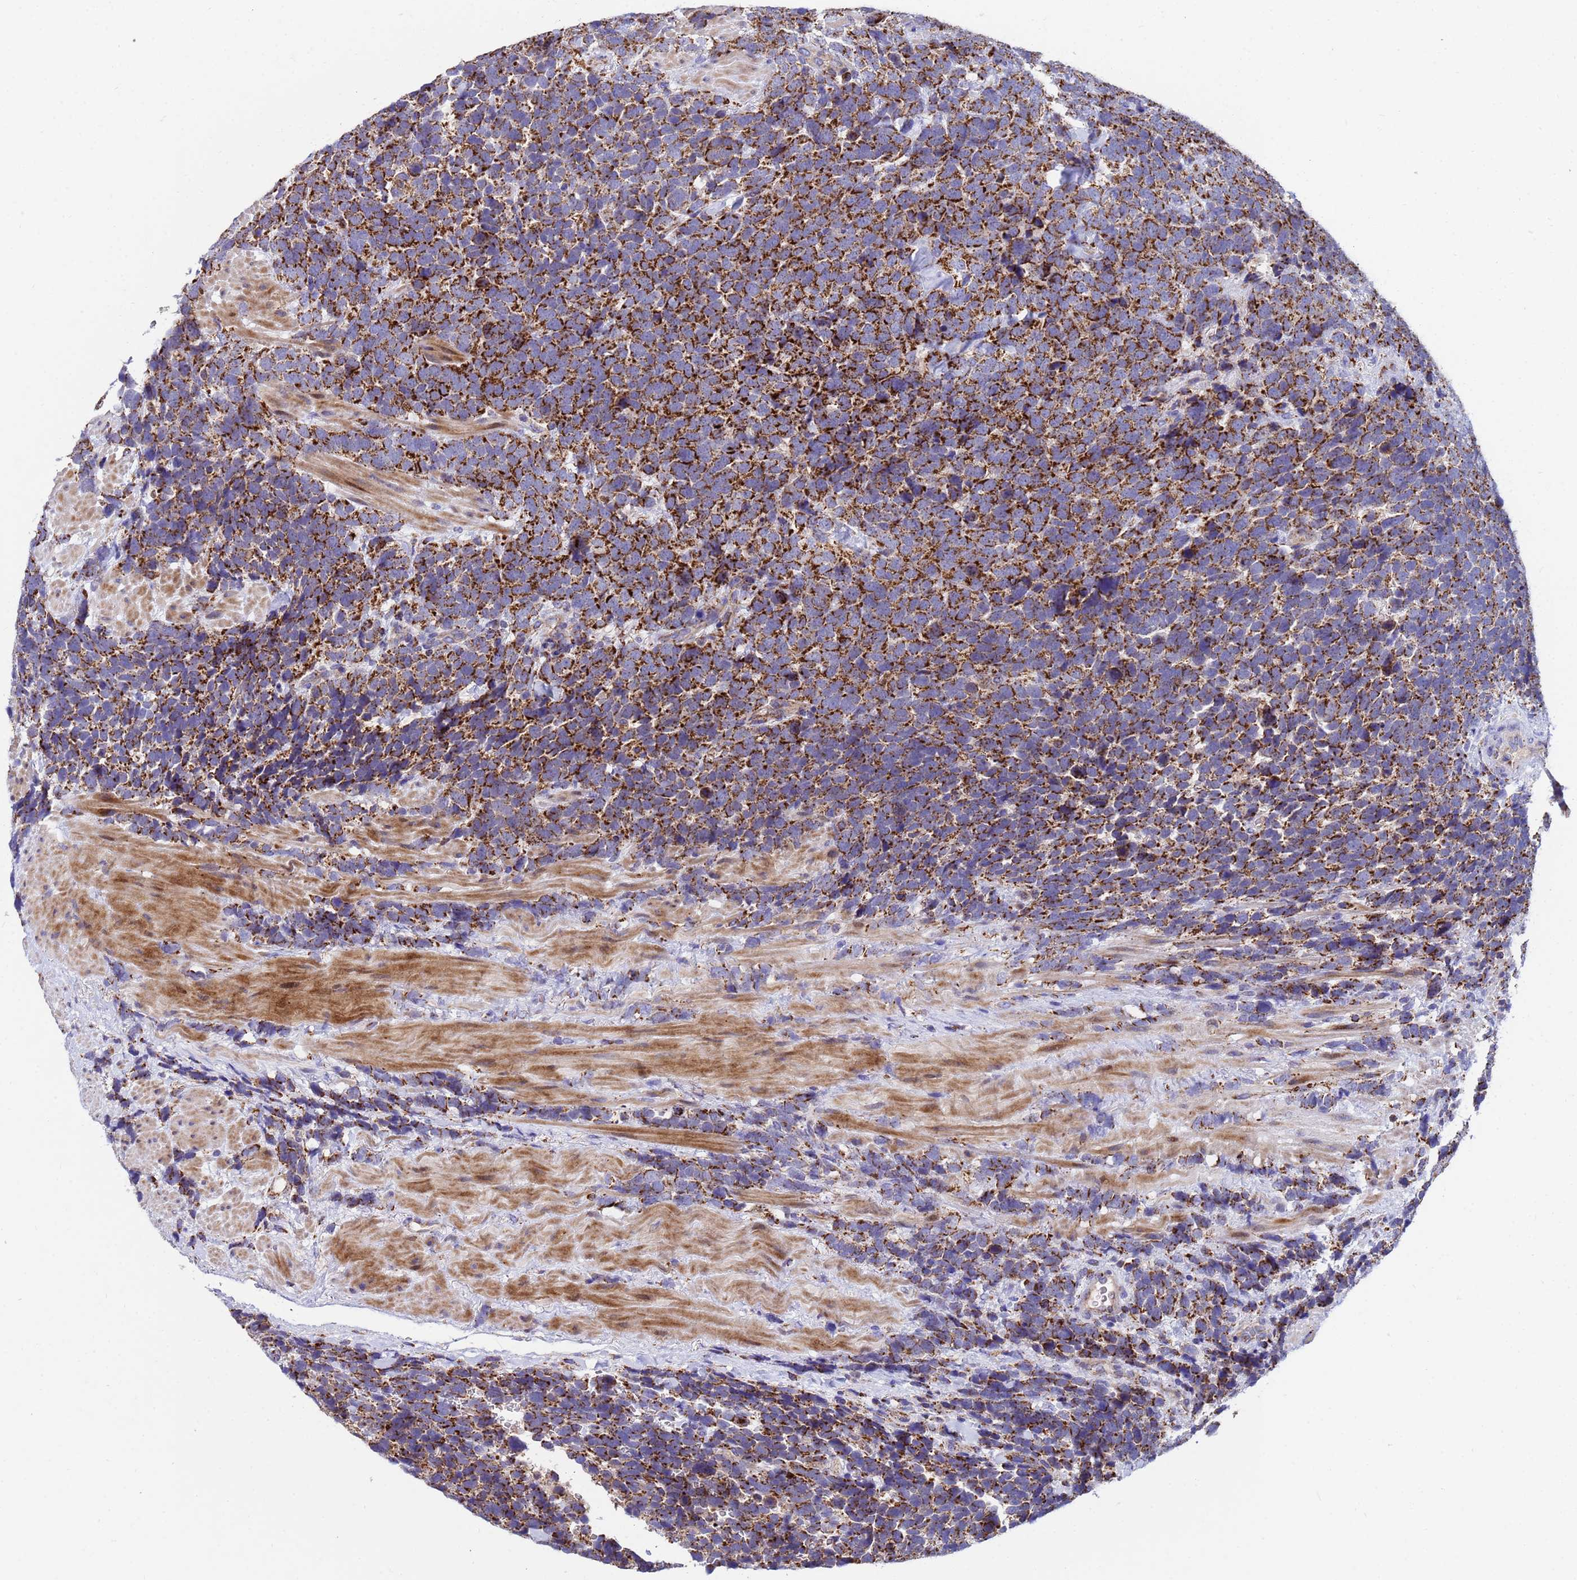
{"staining": {"intensity": "strong", "quantity": ">75%", "location": "cytoplasmic/membranous"}, "tissue": "urothelial cancer", "cell_type": "Tumor cells", "image_type": "cancer", "snomed": [{"axis": "morphology", "description": "Urothelial carcinoma, High grade"}, {"axis": "topography", "description": "Urinary bladder"}], "caption": "This histopathology image displays IHC staining of urothelial carcinoma (high-grade), with high strong cytoplasmic/membranous expression in about >75% of tumor cells.", "gene": "TUBGCP3", "patient": {"sex": "female", "age": 82}}